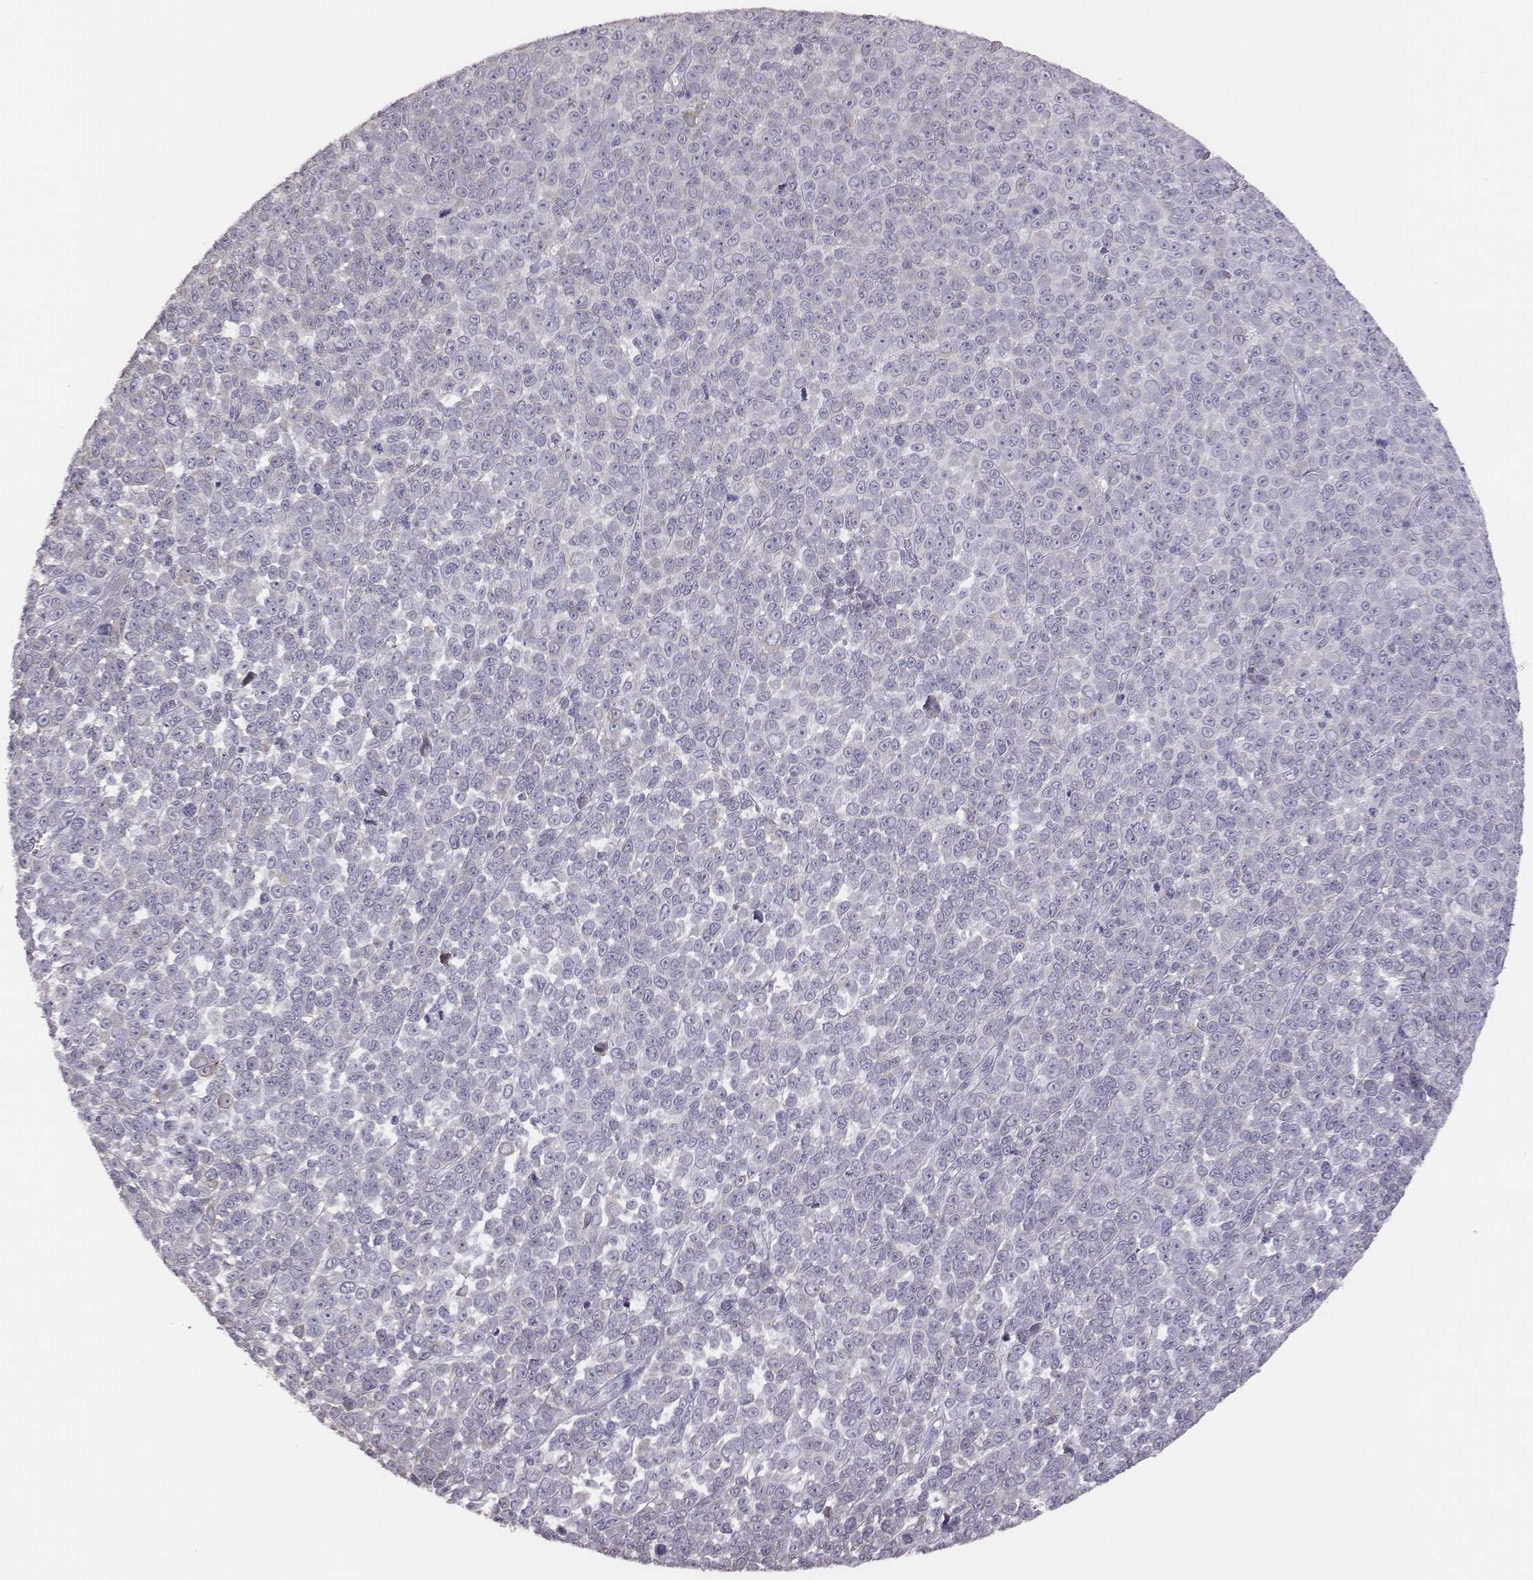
{"staining": {"intensity": "negative", "quantity": "none", "location": "none"}, "tissue": "melanoma", "cell_type": "Tumor cells", "image_type": "cancer", "snomed": [{"axis": "morphology", "description": "Malignant melanoma, NOS"}, {"axis": "topography", "description": "Skin"}], "caption": "Malignant melanoma was stained to show a protein in brown. There is no significant expression in tumor cells.", "gene": "GUCA1A", "patient": {"sex": "female", "age": 95}}